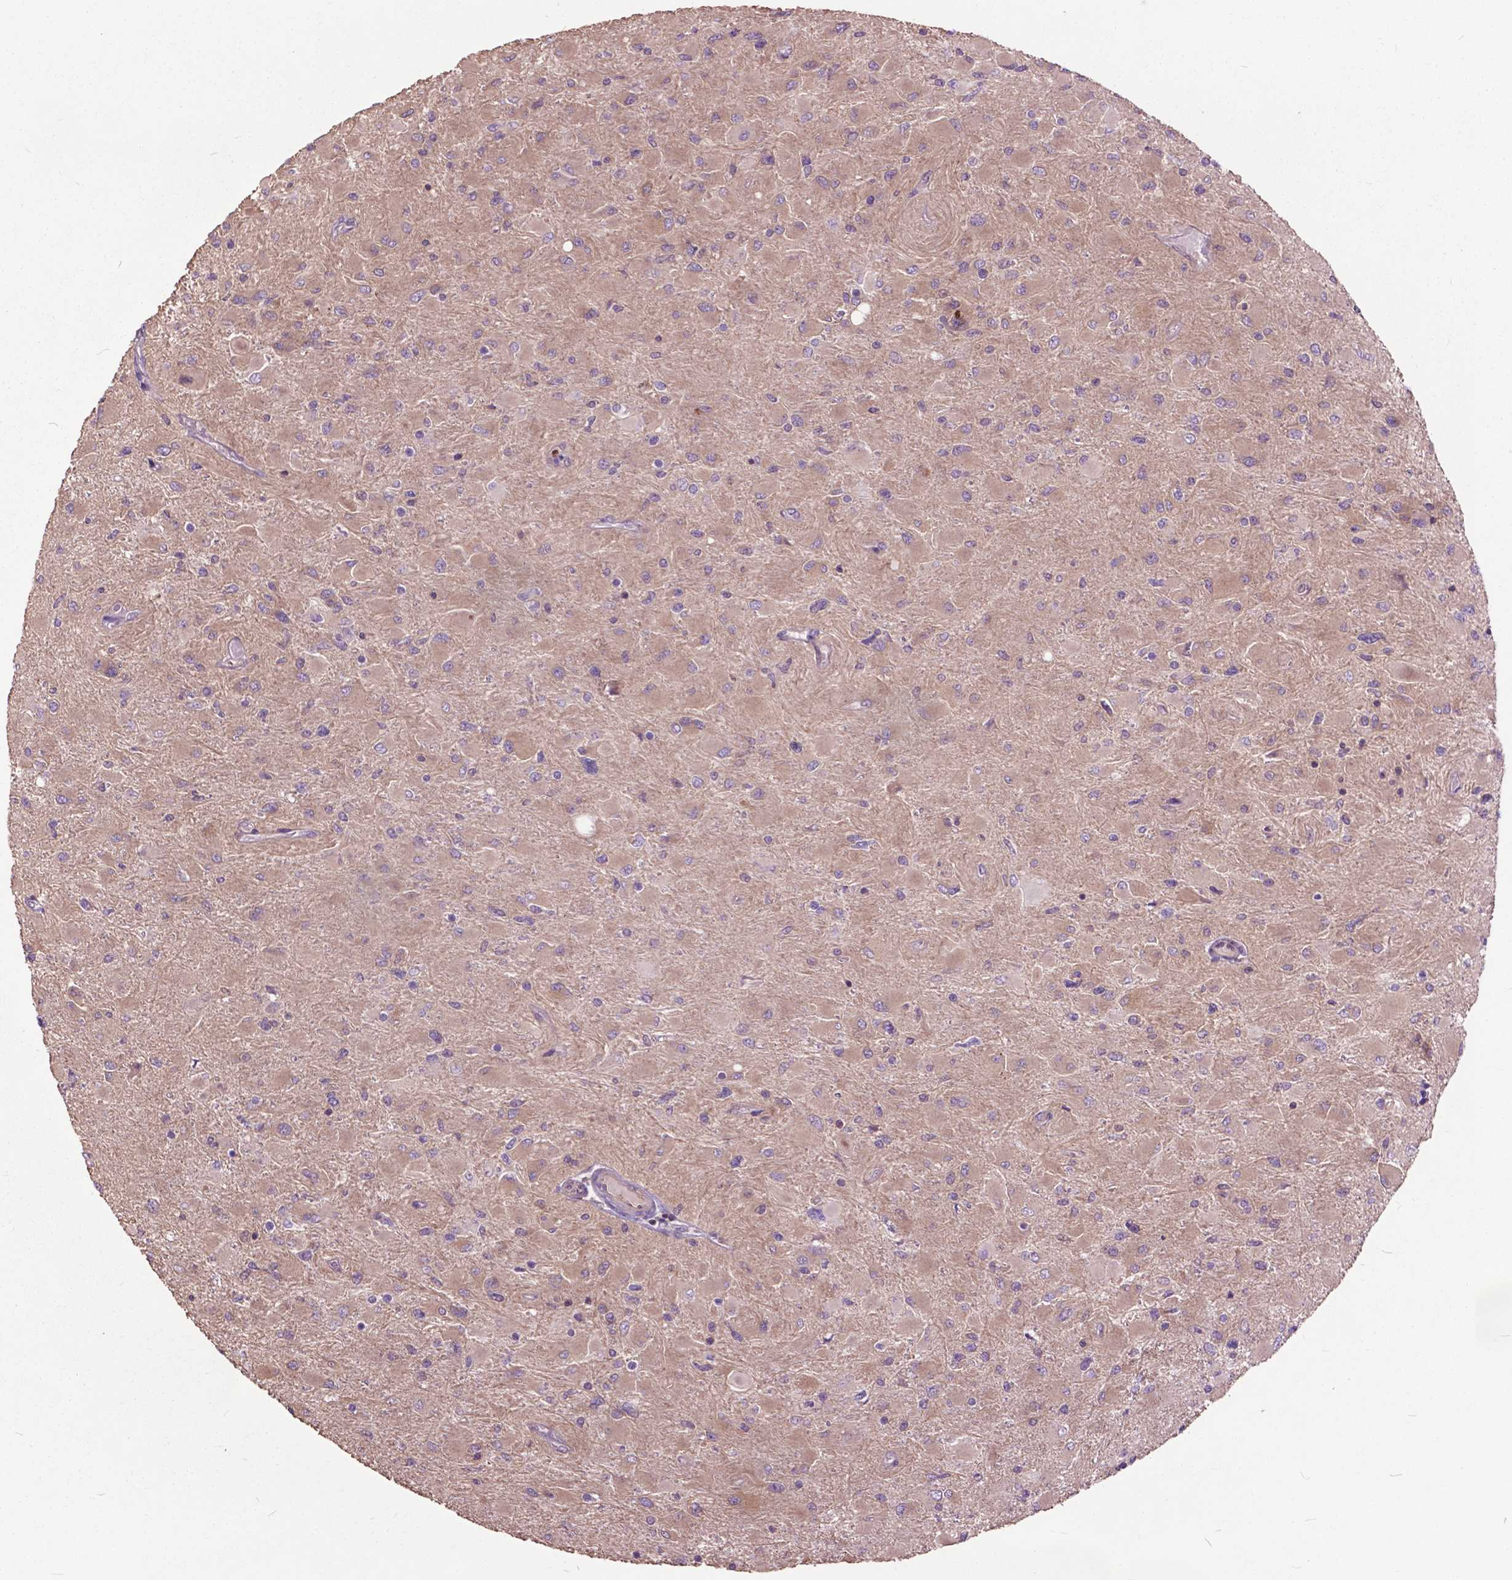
{"staining": {"intensity": "weak", "quantity": ">75%", "location": "cytoplasmic/membranous"}, "tissue": "glioma", "cell_type": "Tumor cells", "image_type": "cancer", "snomed": [{"axis": "morphology", "description": "Glioma, malignant, High grade"}, {"axis": "topography", "description": "Cerebral cortex"}], "caption": "Protein staining of glioma tissue demonstrates weak cytoplasmic/membranous expression in approximately >75% of tumor cells. The staining was performed using DAB (3,3'-diaminobenzidine), with brown indicating positive protein expression. Nuclei are stained blue with hematoxylin.", "gene": "ARAF", "patient": {"sex": "female", "age": 36}}